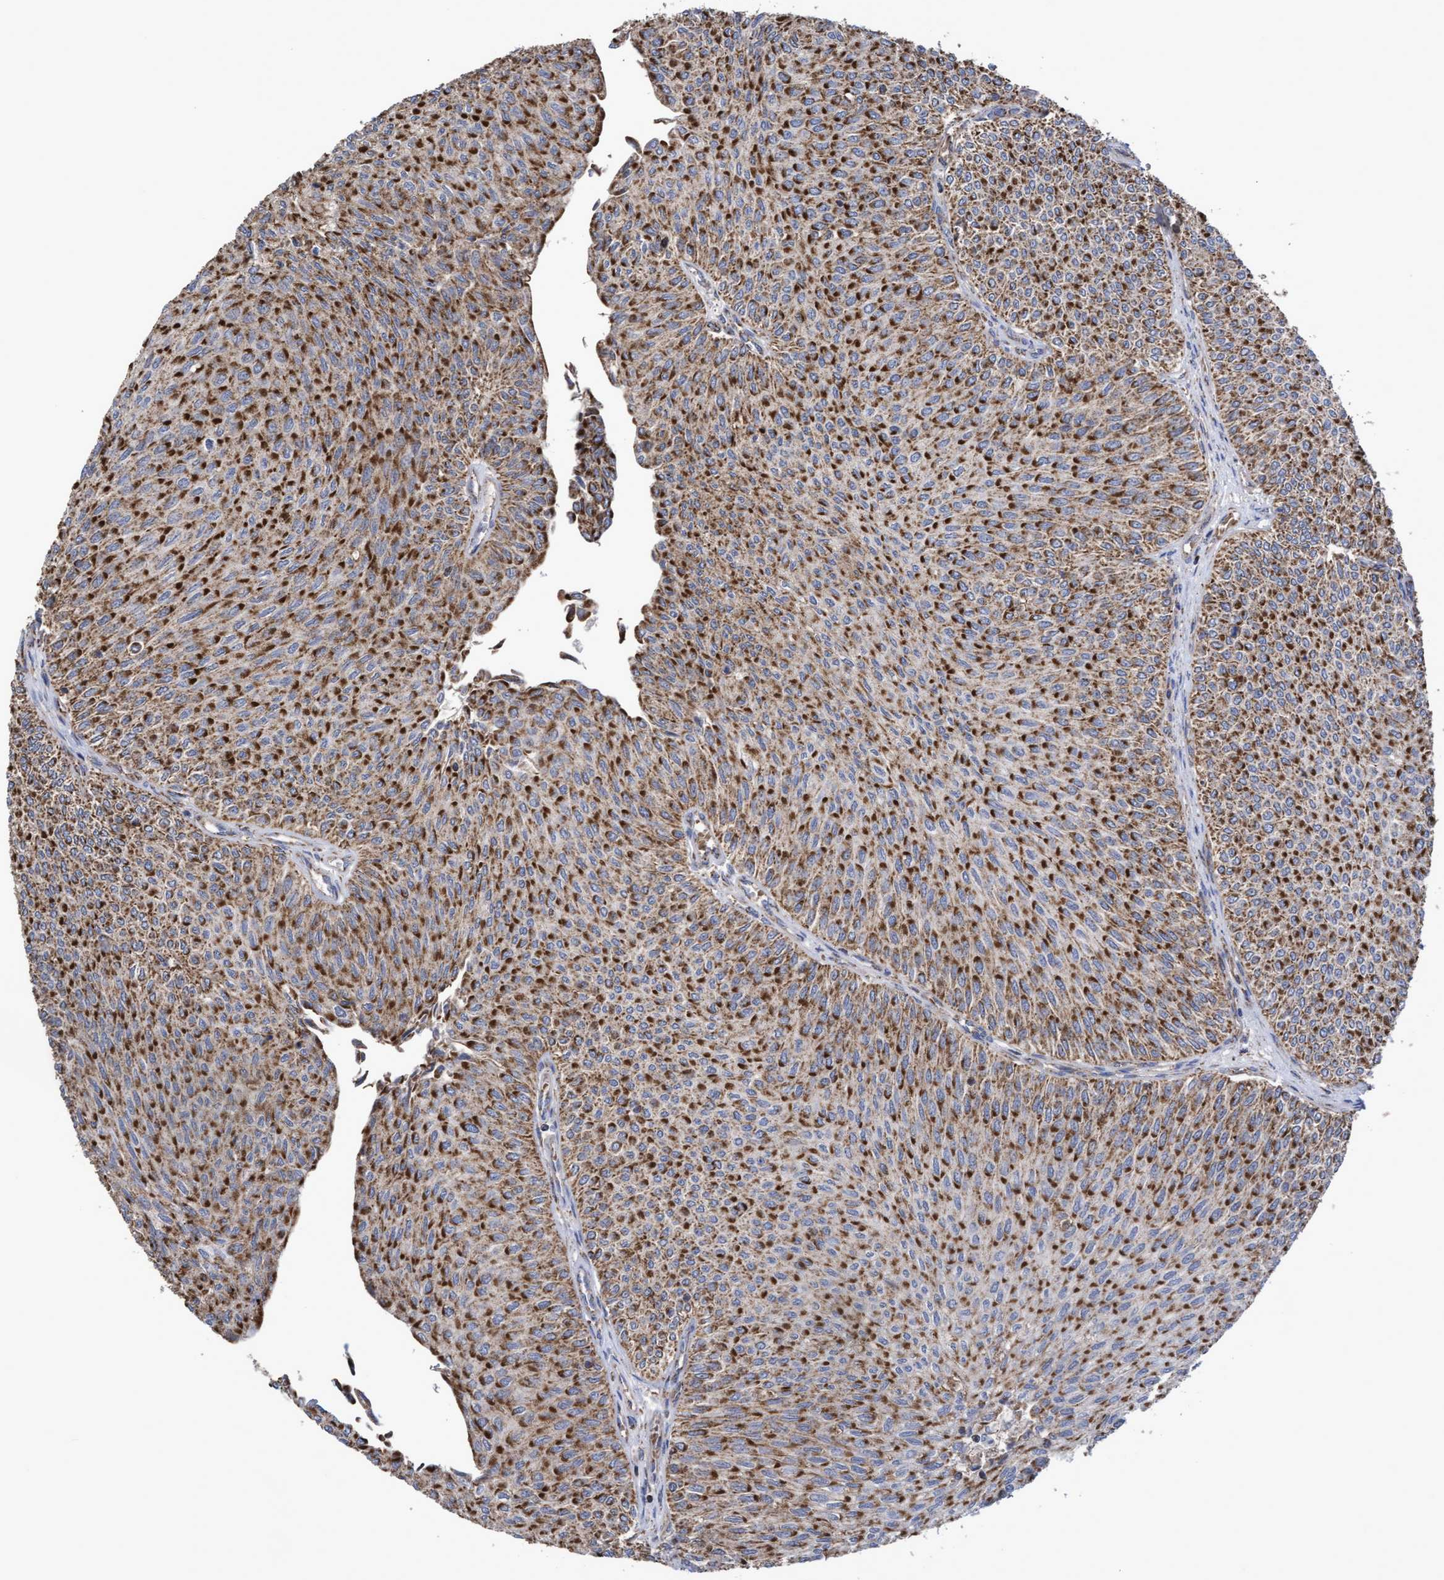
{"staining": {"intensity": "strong", "quantity": ">75%", "location": "cytoplasmic/membranous"}, "tissue": "urothelial cancer", "cell_type": "Tumor cells", "image_type": "cancer", "snomed": [{"axis": "morphology", "description": "Urothelial carcinoma, Low grade"}, {"axis": "topography", "description": "Urinary bladder"}], "caption": "Protein staining of urothelial carcinoma (low-grade) tissue demonstrates strong cytoplasmic/membranous staining in about >75% of tumor cells. (IHC, brightfield microscopy, high magnification).", "gene": "COBL", "patient": {"sex": "male", "age": 78}}